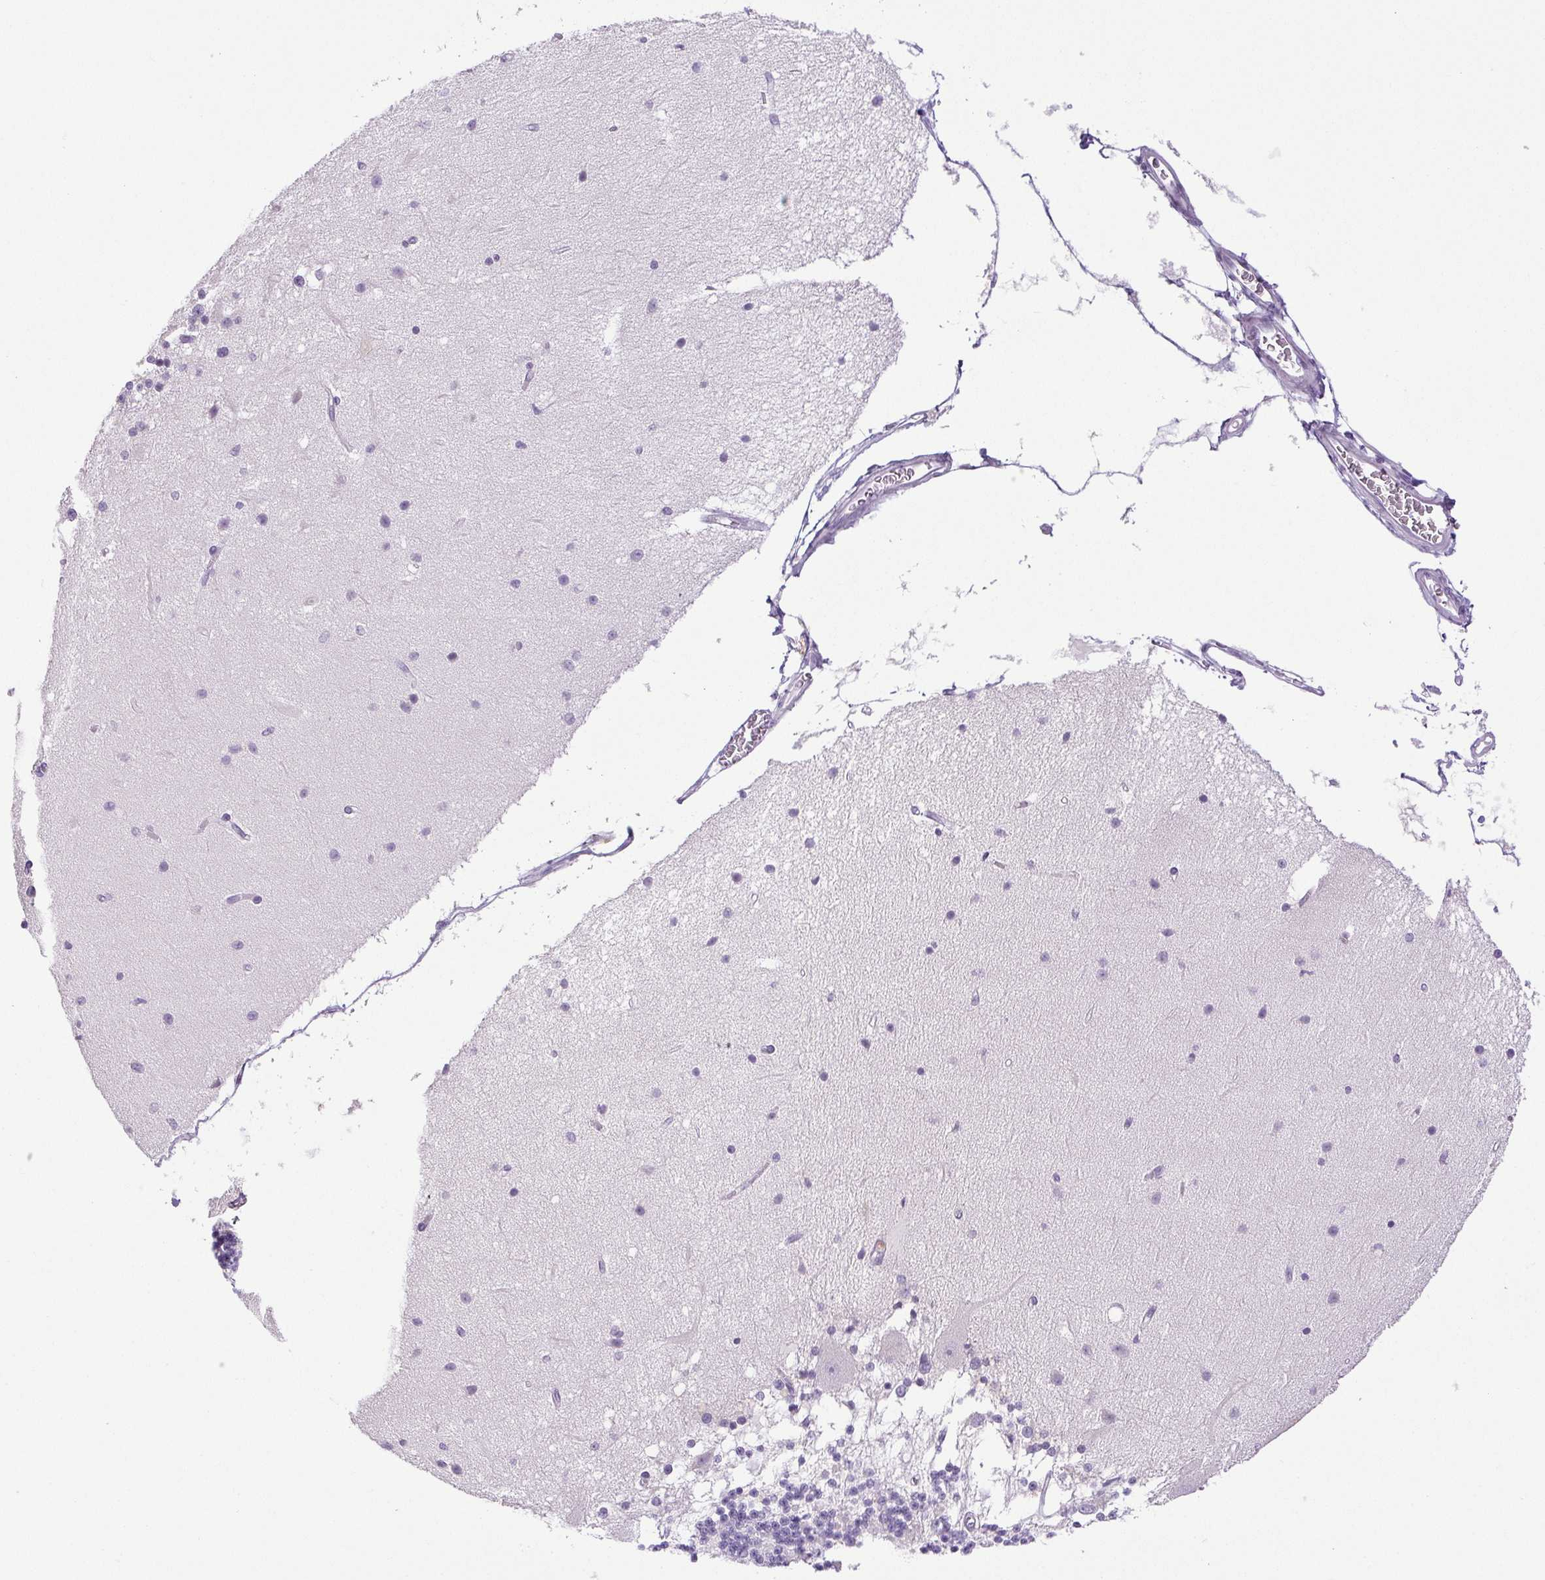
{"staining": {"intensity": "negative", "quantity": "none", "location": "none"}, "tissue": "cerebellum", "cell_type": "Cells in granular layer", "image_type": "normal", "snomed": [{"axis": "morphology", "description": "Normal tissue, NOS"}, {"axis": "topography", "description": "Cerebellum"}], "caption": "Photomicrograph shows no significant protein positivity in cells in granular layer of unremarkable cerebellum. (Brightfield microscopy of DAB immunohistochemistry at high magnification).", "gene": "PAPPA2", "patient": {"sex": "female", "age": 54}}